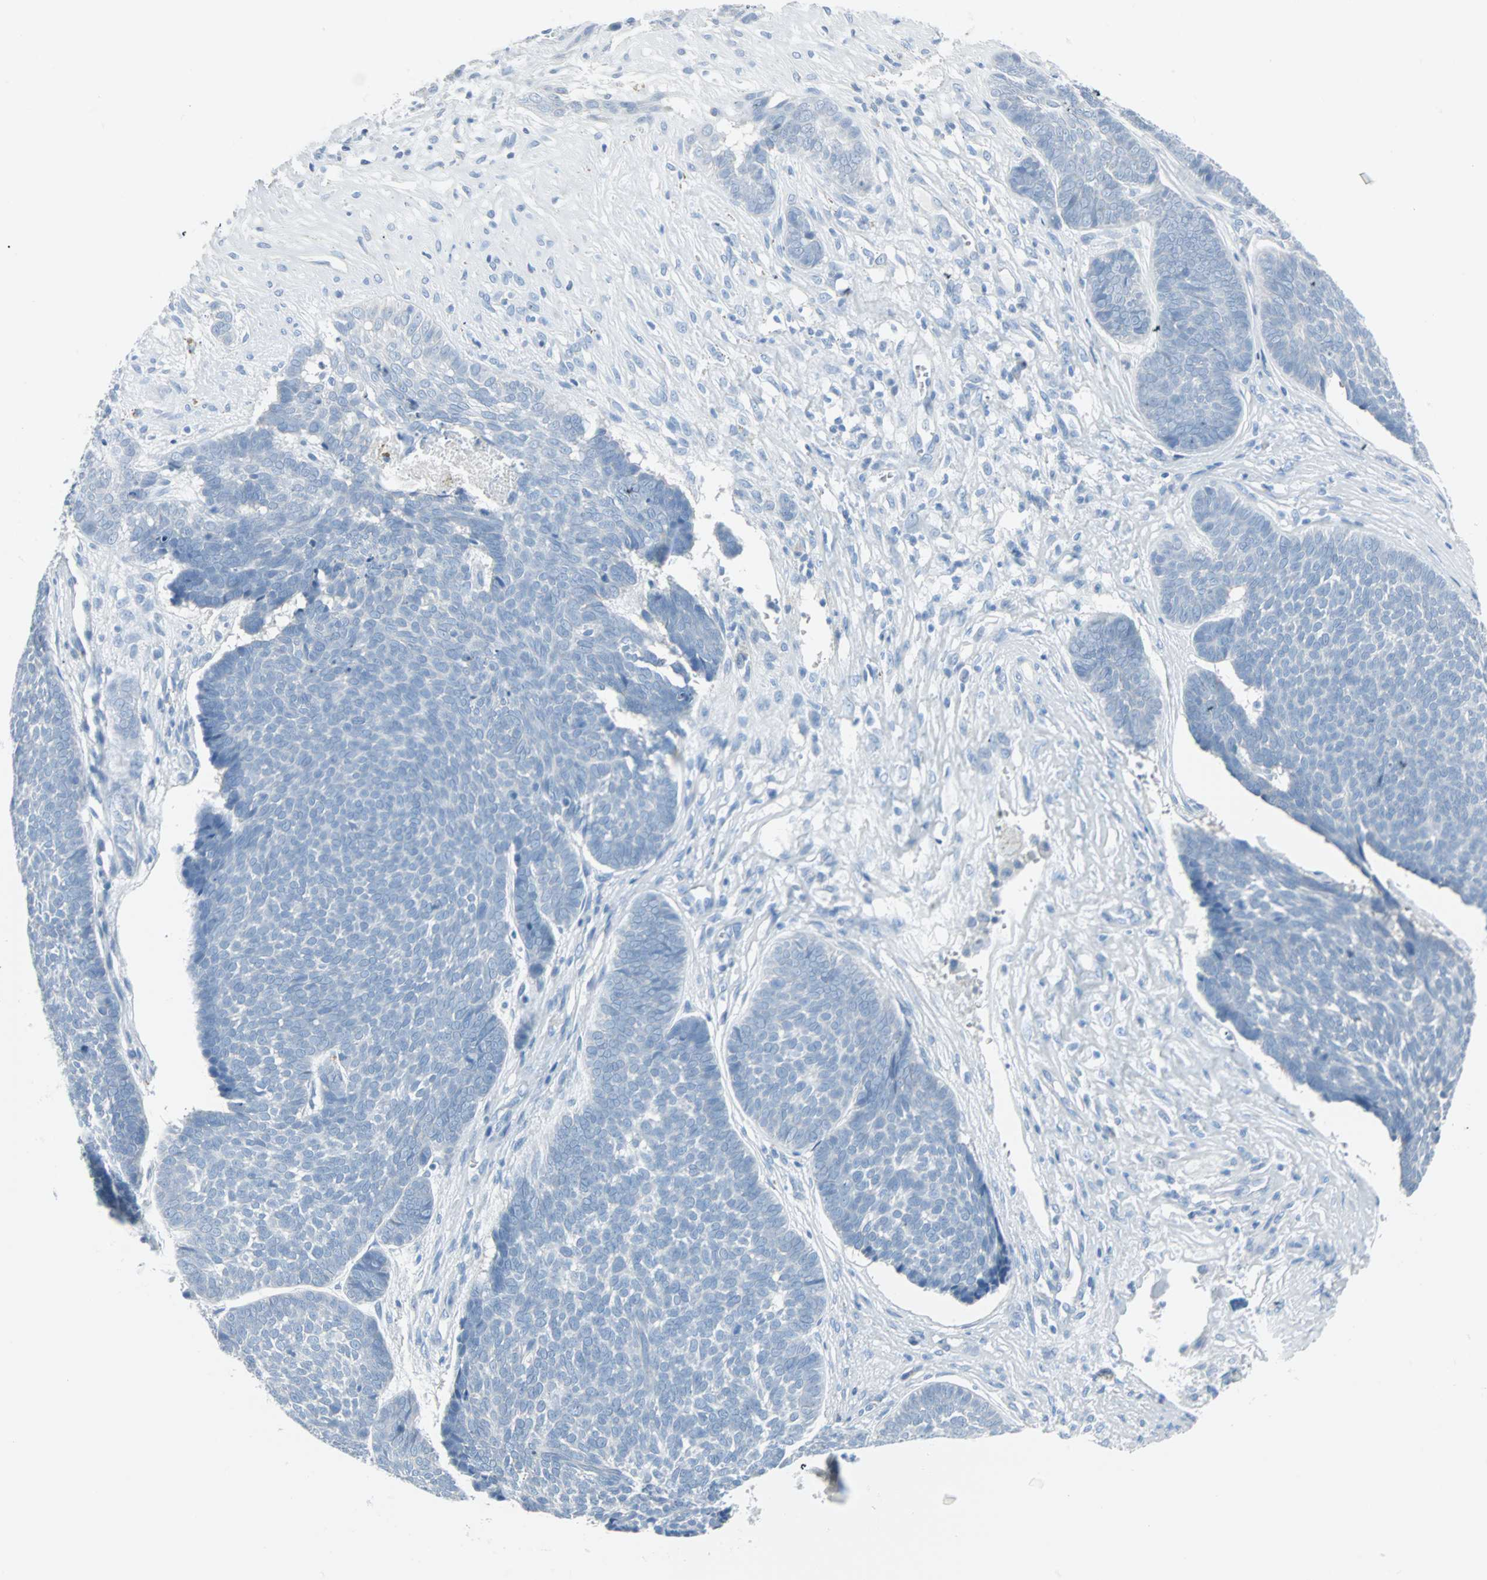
{"staining": {"intensity": "negative", "quantity": "none", "location": "none"}, "tissue": "skin cancer", "cell_type": "Tumor cells", "image_type": "cancer", "snomed": [{"axis": "morphology", "description": "Basal cell carcinoma"}, {"axis": "topography", "description": "Skin"}], "caption": "Human basal cell carcinoma (skin) stained for a protein using immunohistochemistry demonstrates no expression in tumor cells.", "gene": "STX1A", "patient": {"sex": "male", "age": 84}}